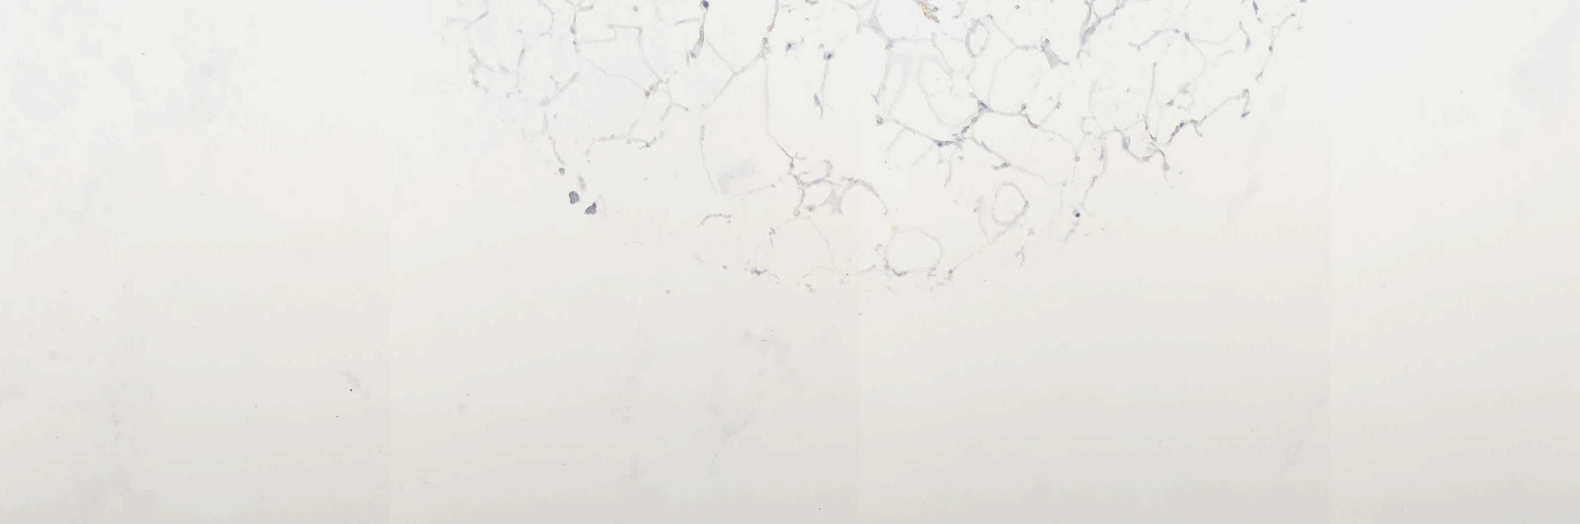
{"staining": {"intensity": "negative", "quantity": "none", "location": "none"}, "tissue": "adipose tissue", "cell_type": "Adipocytes", "image_type": "normal", "snomed": [{"axis": "morphology", "description": "Normal tissue, NOS"}, {"axis": "morphology", "description": "Fibrosis, NOS"}, {"axis": "topography", "description": "Breast"}], "caption": "DAB immunohistochemical staining of normal adipose tissue exhibits no significant positivity in adipocytes. (DAB (3,3'-diaminobenzidine) IHC, high magnification).", "gene": "STAT1", "patient": {"sex": "female", "age": 24}}